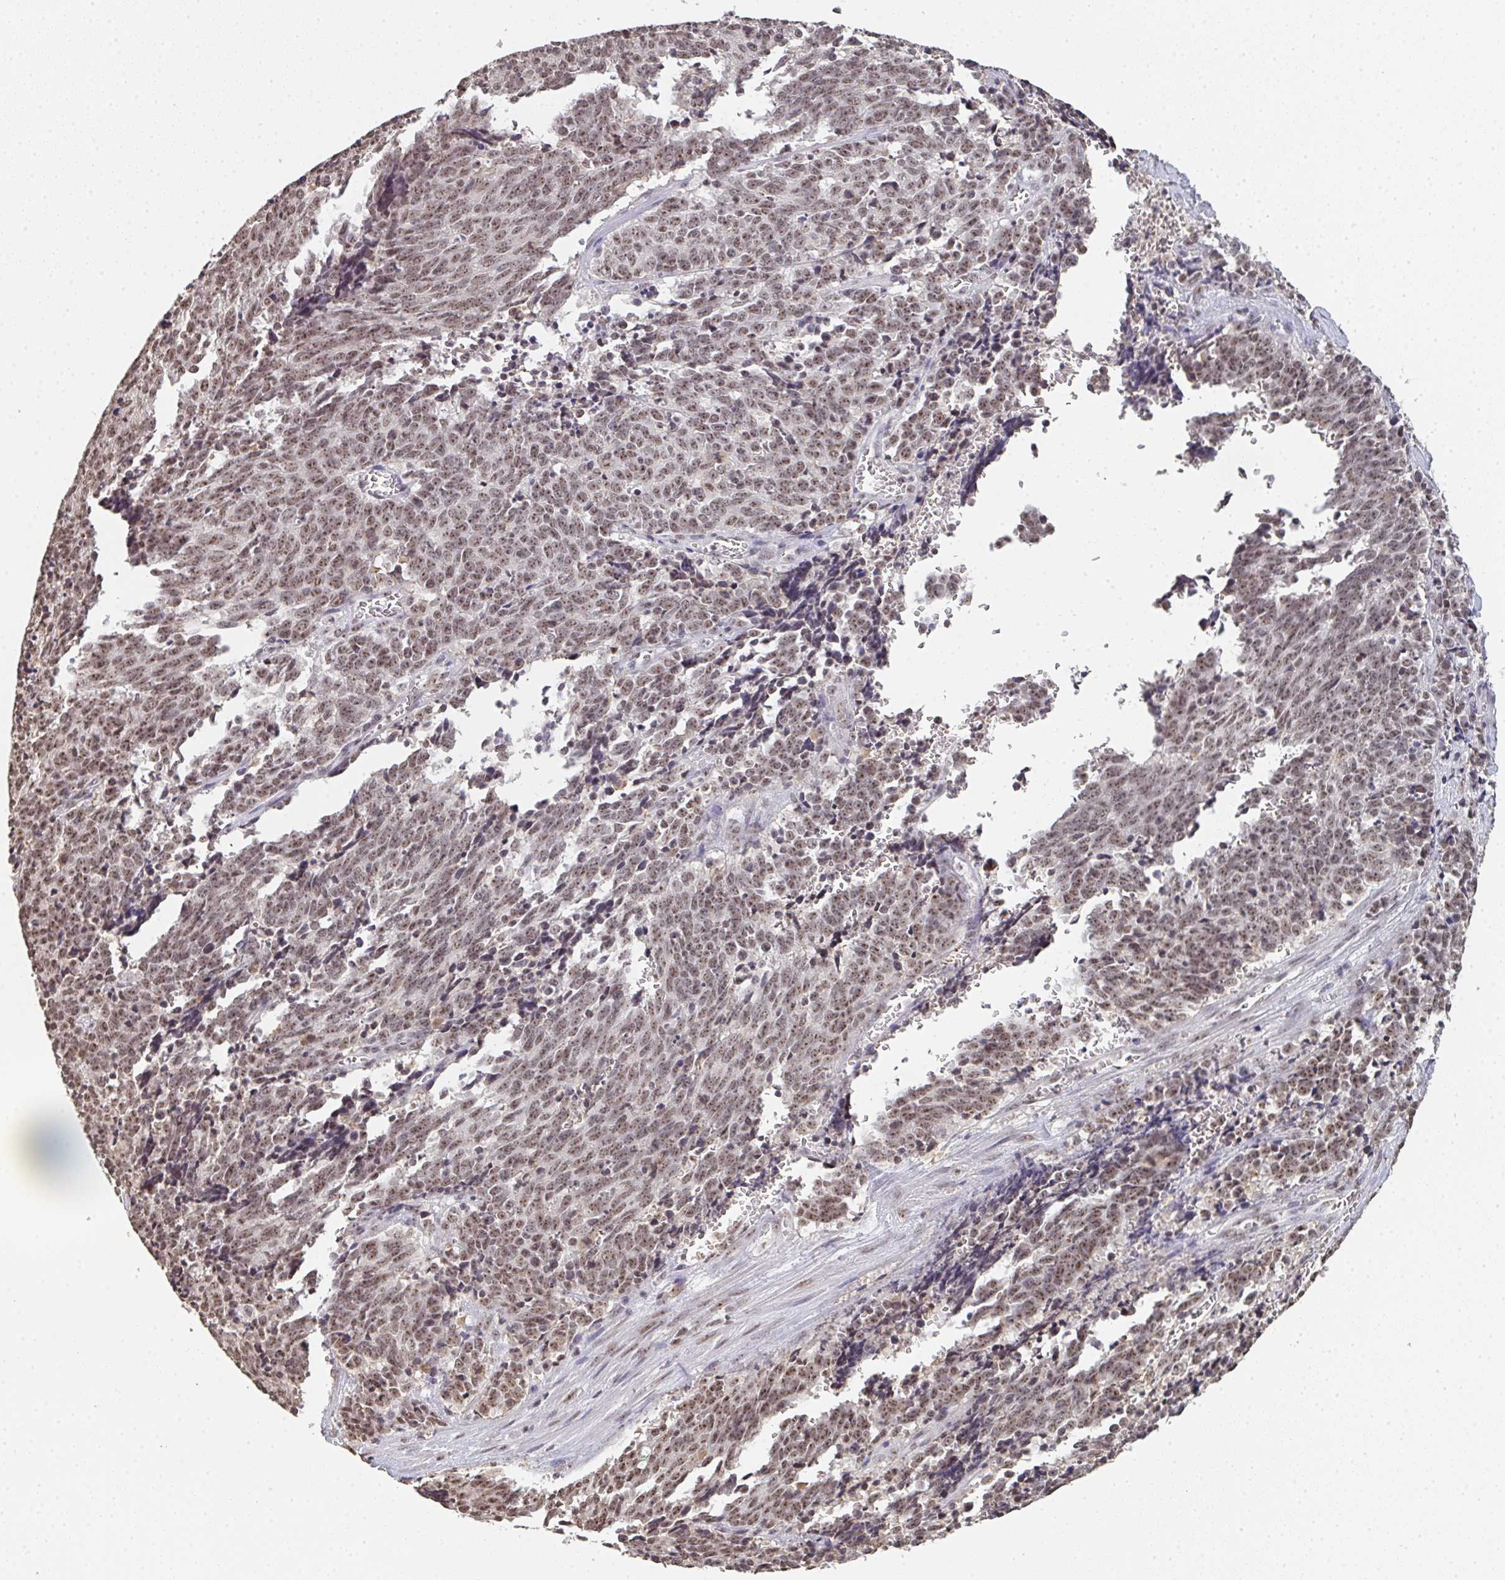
{"staining": {"intensity": "moderate", "quantity": ">75%", "location": "nuclear"}, "tissue": "cervical cancer", "cell_type": "Tumor cells", "image_type": "cancer", "snomed": [{"axis": "morphology", "description": "Squamous cell carcinoma, NOS"}, {"axis": "topography", "description": "Cervix"}], "caption": "DAB (3,3'-diaminobenzidine) immunohistochemical staining of human squamous cell carcinoma (cervical) shows moderate nuclear protein staining in approximately >75% of tumor cells.", "gene": "DKC1", "patient": {"sex": "female", "age": 29}}